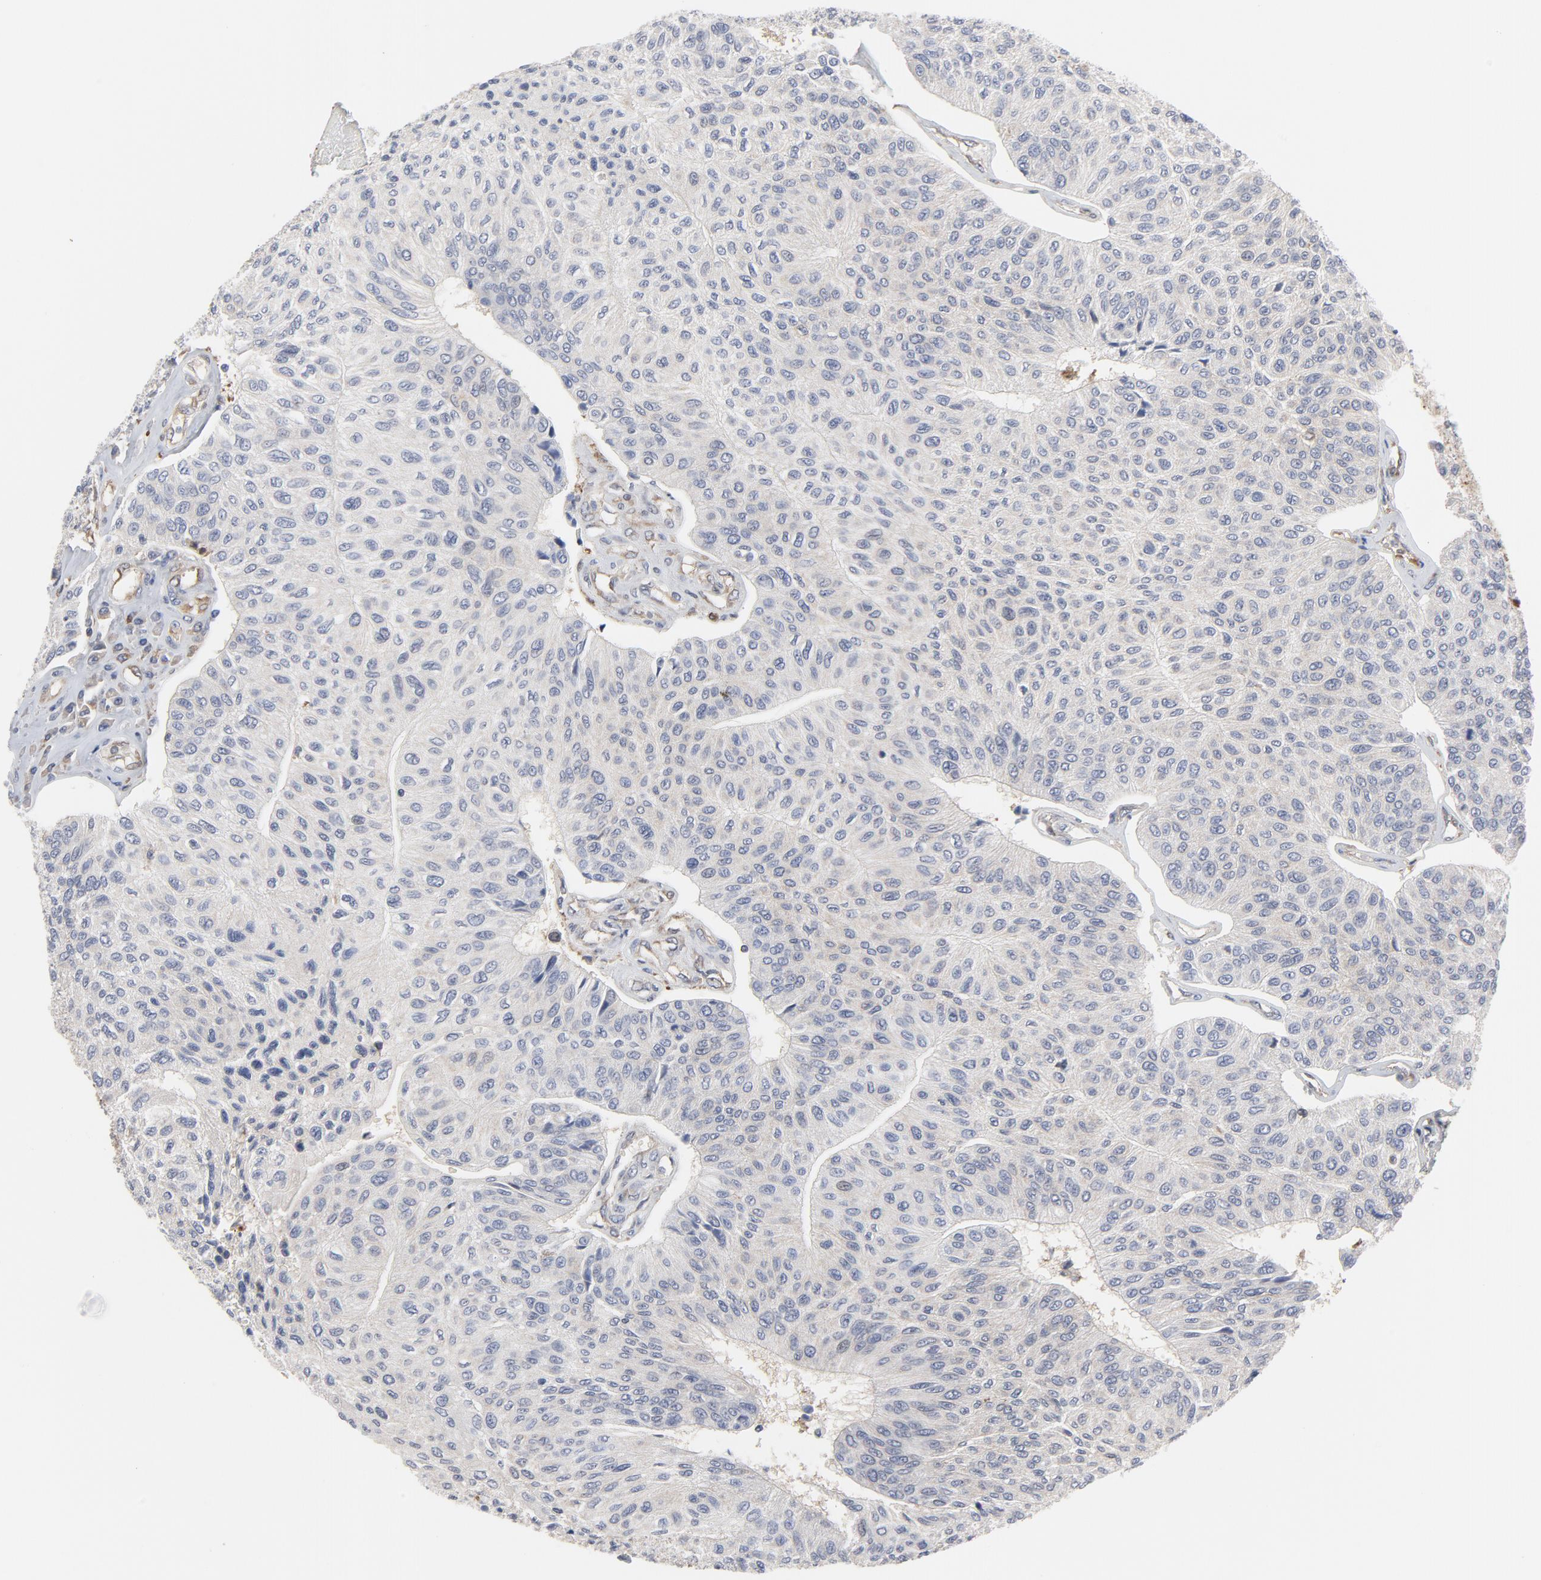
{"staining": {"intensity": "weak", "quantity": "25%-75%", "location": "cytoplasmic/membranous"}, "tissue": "urothelial cancer", "cell_type": "Tumor cells", "image_type": "cancer", "snomed": [{"axis": "morphology", "description": "Urothelial carcinoma, High grade"}, {"axis": "topography", "description": "Urinary bladder"}], "caption": "Urothelial carcinoma (high-grade) stained with immunohistochemistry shows weak cytoplasmic/membranous positivity in about 25%-75% of tumor cells.", "gene": "RAPGEF4", "patient": {"sex": "male", "age": 66}}